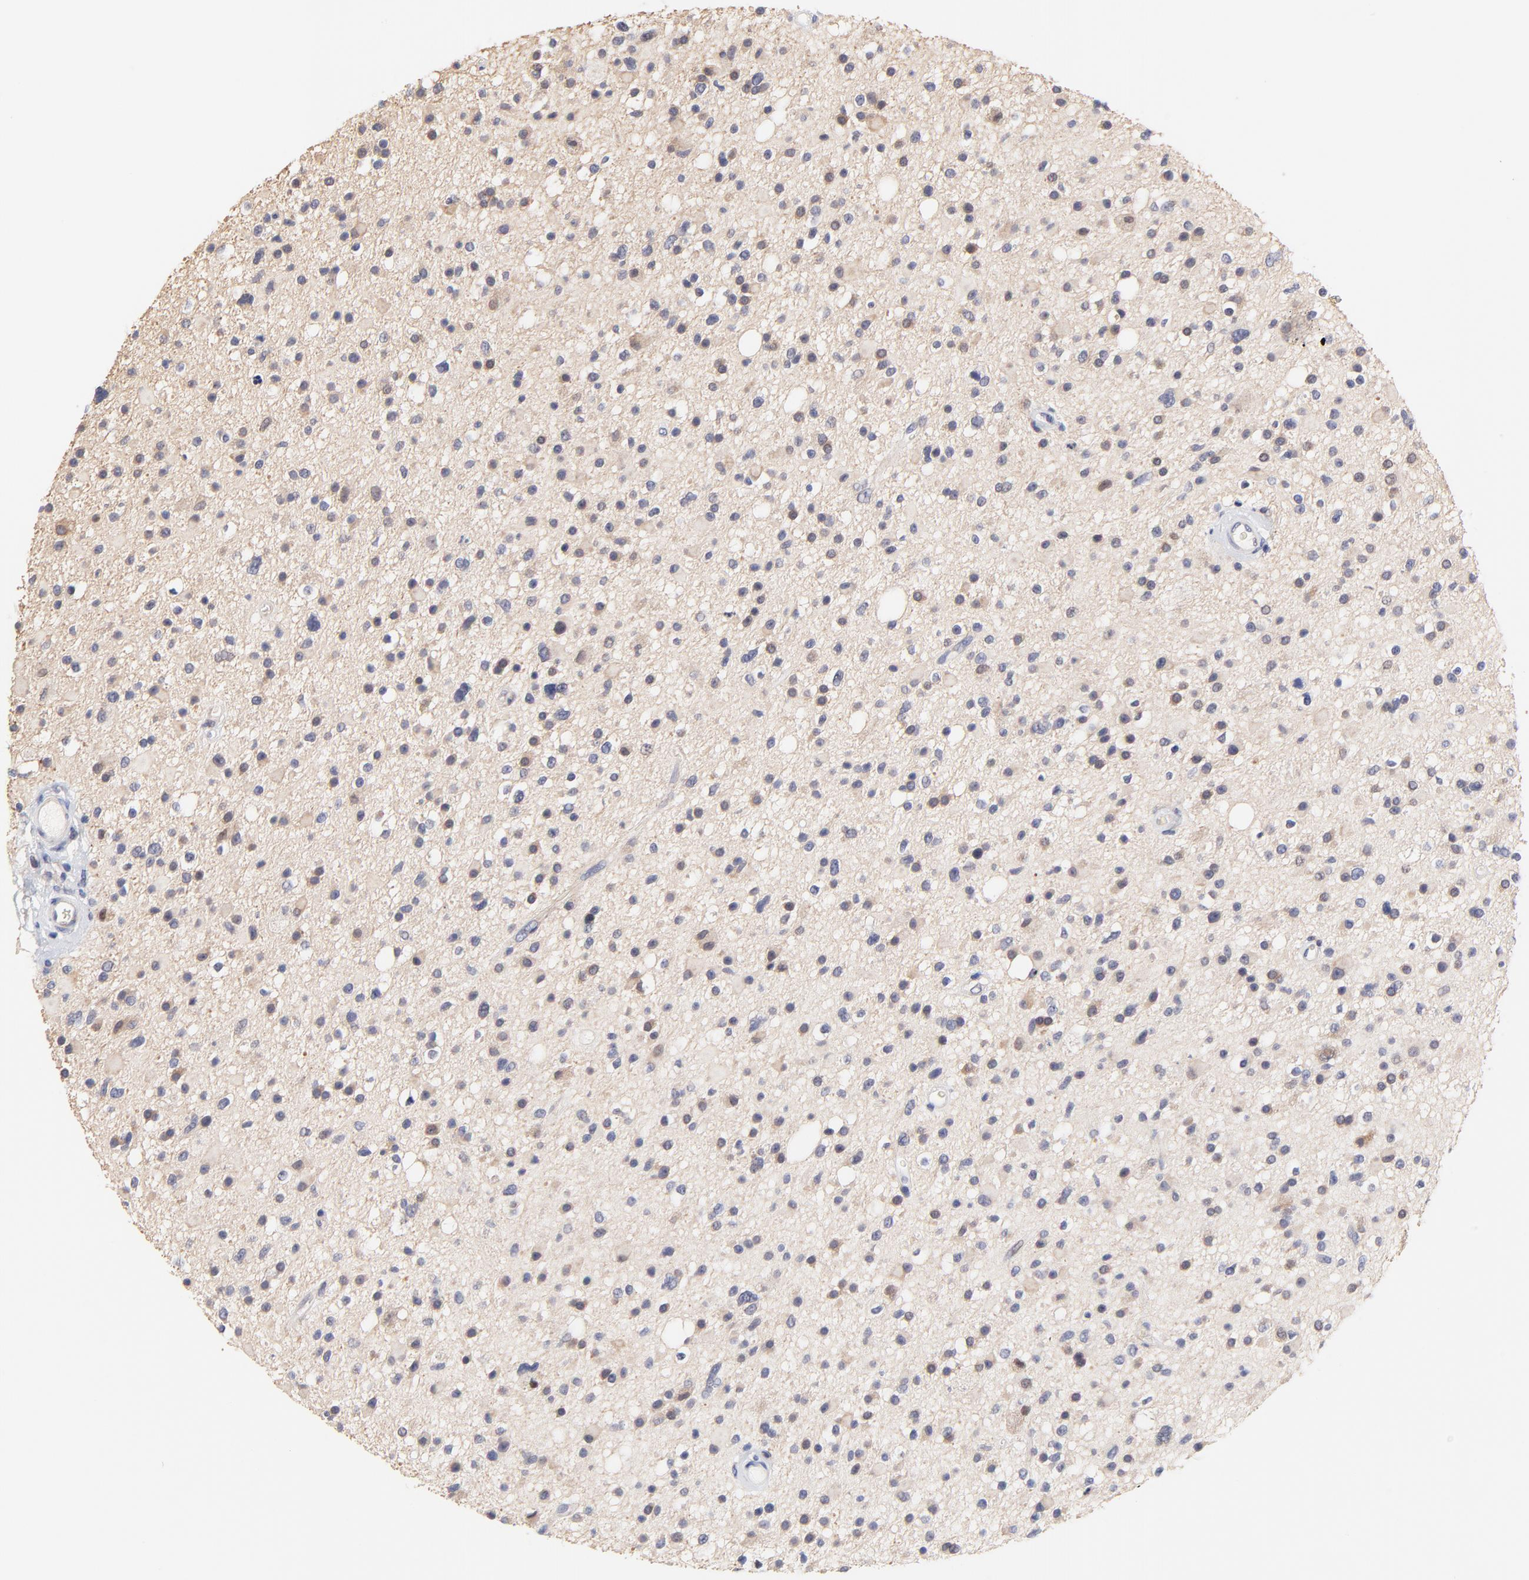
{"staining": {"intensity": "moderate", "quantity": "25%-75%", "location": "cytoplasmic/membranous"}, "tissue": "glioma", "cell_type": "Tumor cells", "image_type": "cancer", "snomed": [{"axis": "morphology", "description": "Glioma, malignant, High grade"}, {"axis": "topography", "description": "Brain"}], "caption": "Immunohistochemical staining of glioma displays medium levels of moderate cytoplasmic/membranous staining in about 25%-75% of tumor cells.", "gene": "AFF2", "patient": {"sex": "male", "age": 33}}